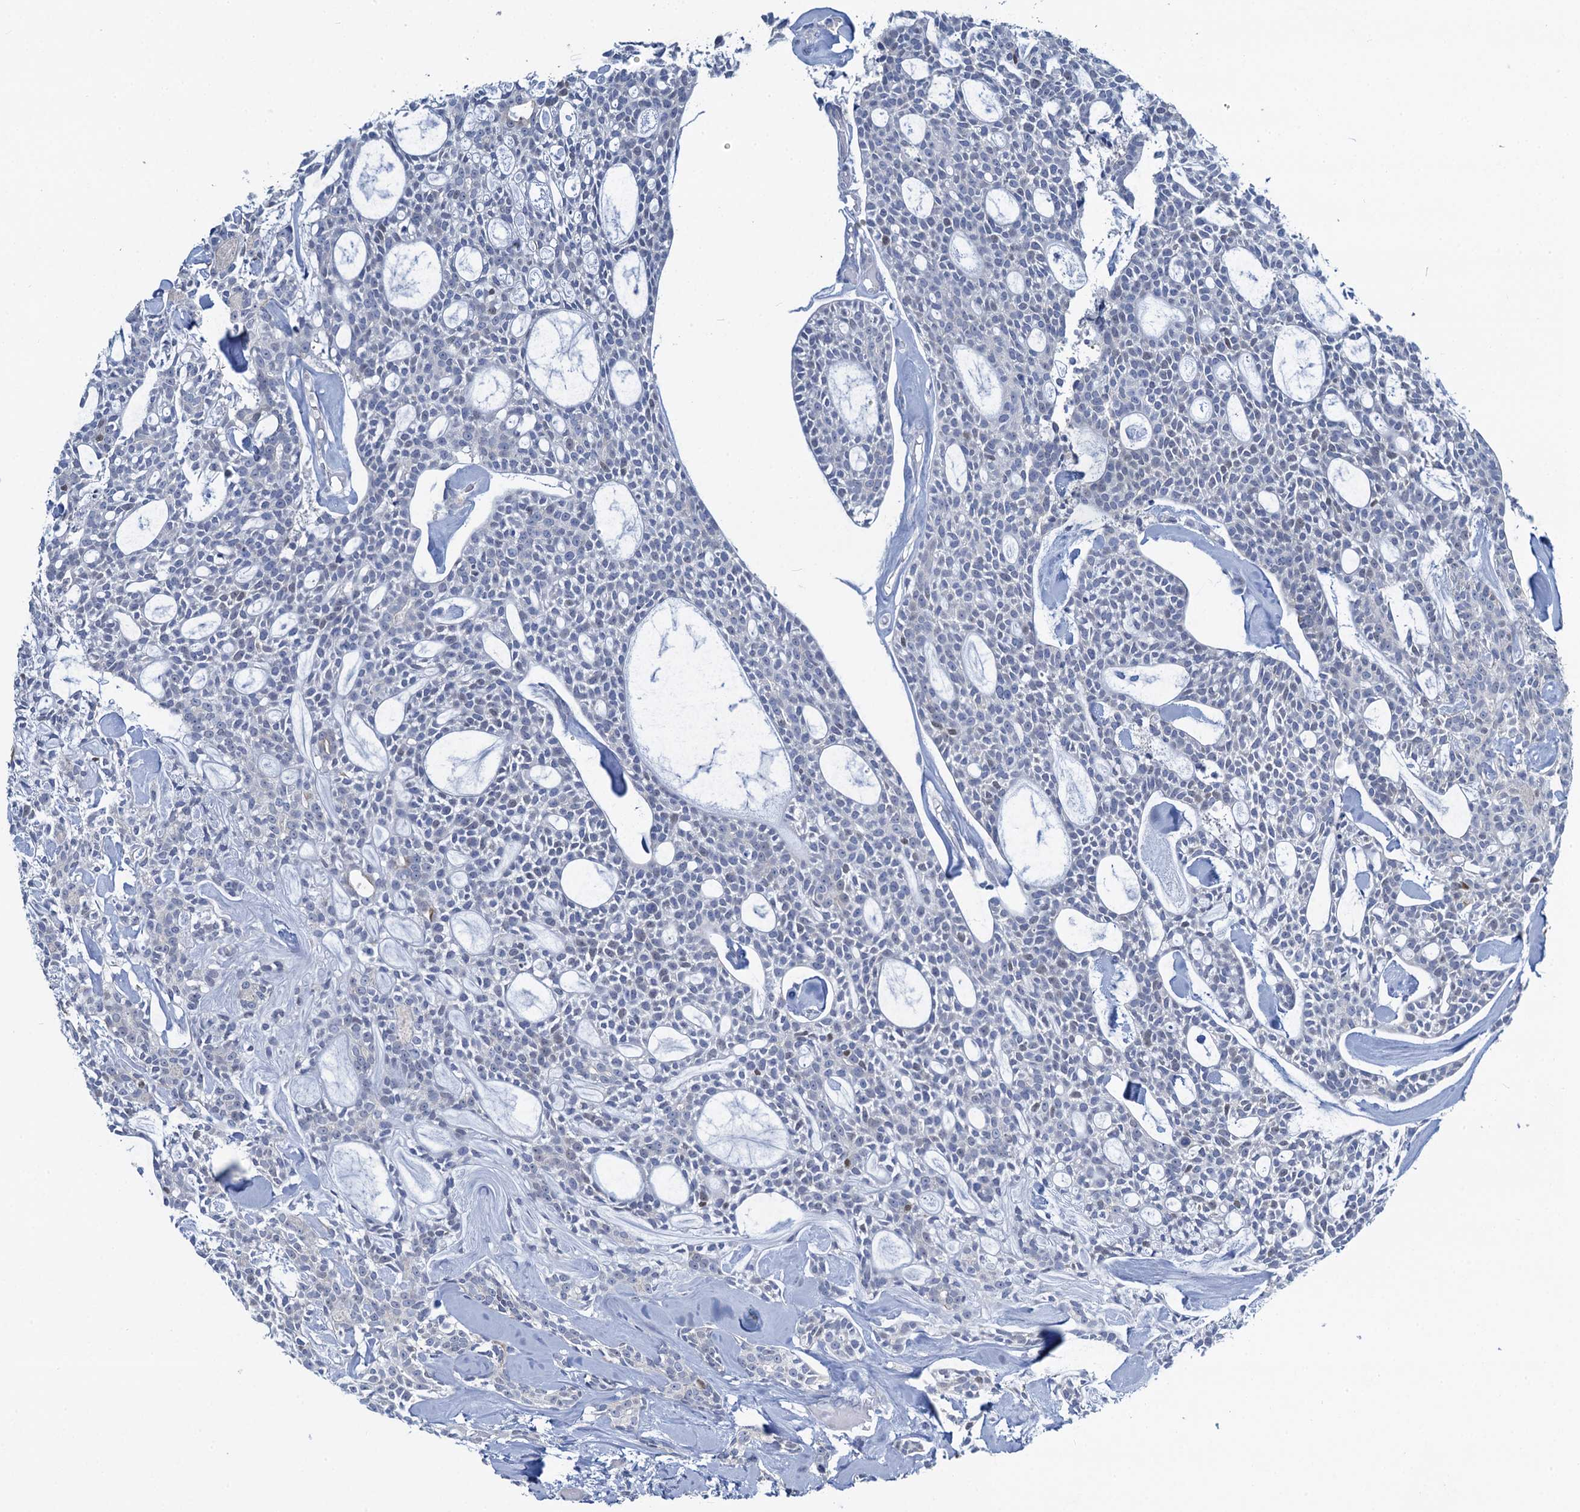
{"staining": {"intensity": "negative", "quantity": "none", "location": "none"}, "tissue": "head and neck cancer", "cell_type": "Tumor cells", "image_type": "cancer", "snomed": [{"axis": "morphology", "description": "Adenocarcinoma, NOS"}, {"axis": "topography", "description": "Salivary gland"}, {"axis": "topography", "description": "Head-Neck"}], "caption": "Immunohistochemistry (IHC) micrograph of human adenocarcinoma (head and neck) stained for a protein (brown), which shows no positivity in tumor cells.", "gene": "TOX3", "patient": {"sex": "male", "age": 55}}